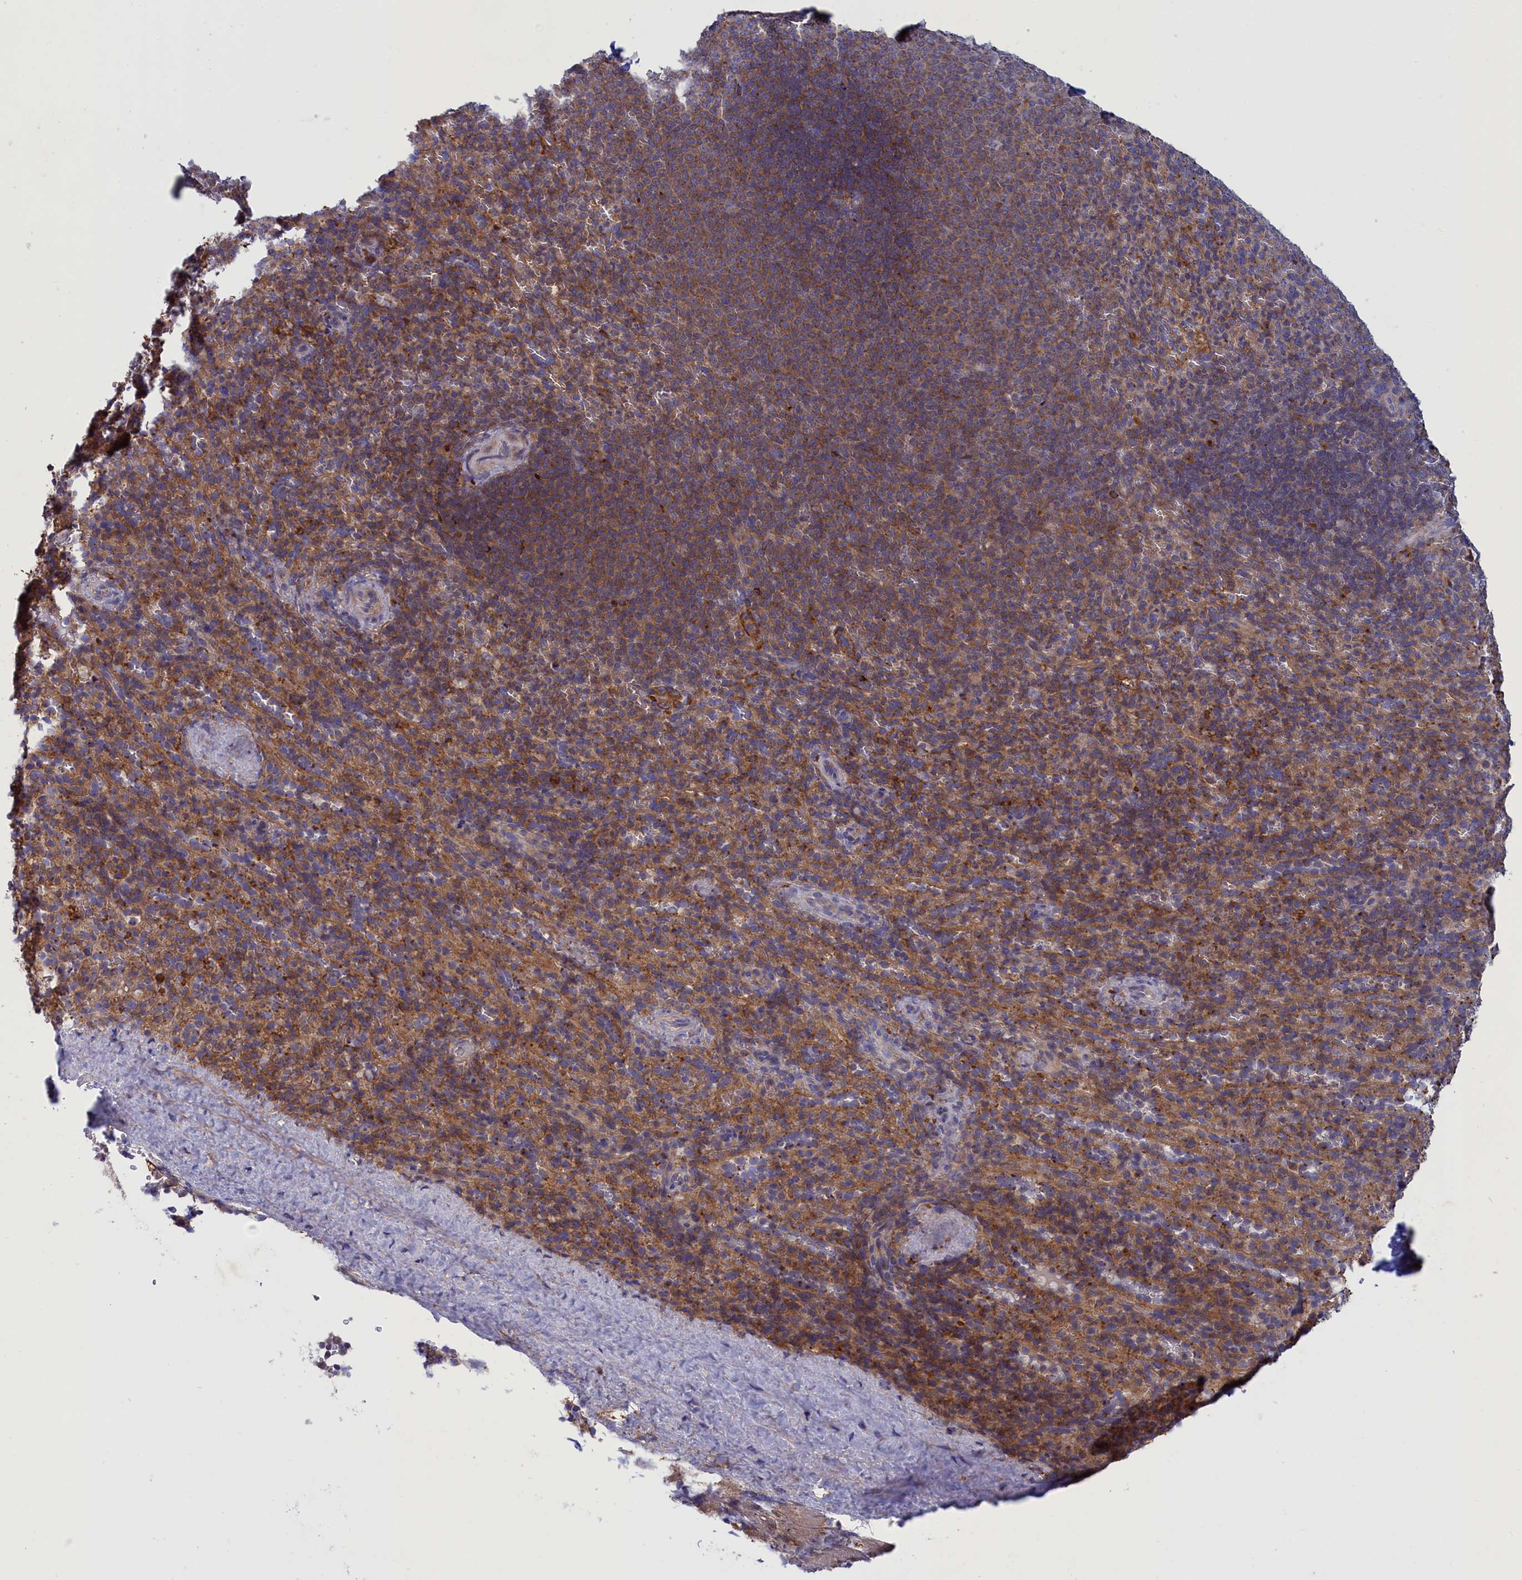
{"staining": {"intensity": "moderate", "quantity": "25%-75%", "location": "cytoplasmic/membranous"}, "tissue": "spleen", "cell_type": "Cells in red pulp", "image_type": "normal", "snomed": [{"axis": "morphology", "description": "Normal tissue, NOS"}, {"axis": "topography", "description": "Spleen"}], "caption": "Protein positivity by IHC demonstrates moderate cytoplasmic/membranous positivity in about 25%-75% of cells in red pulp in normal spleen.", "gene": "SCAMP4", "patient": {"sex": "female", "age": 21}}